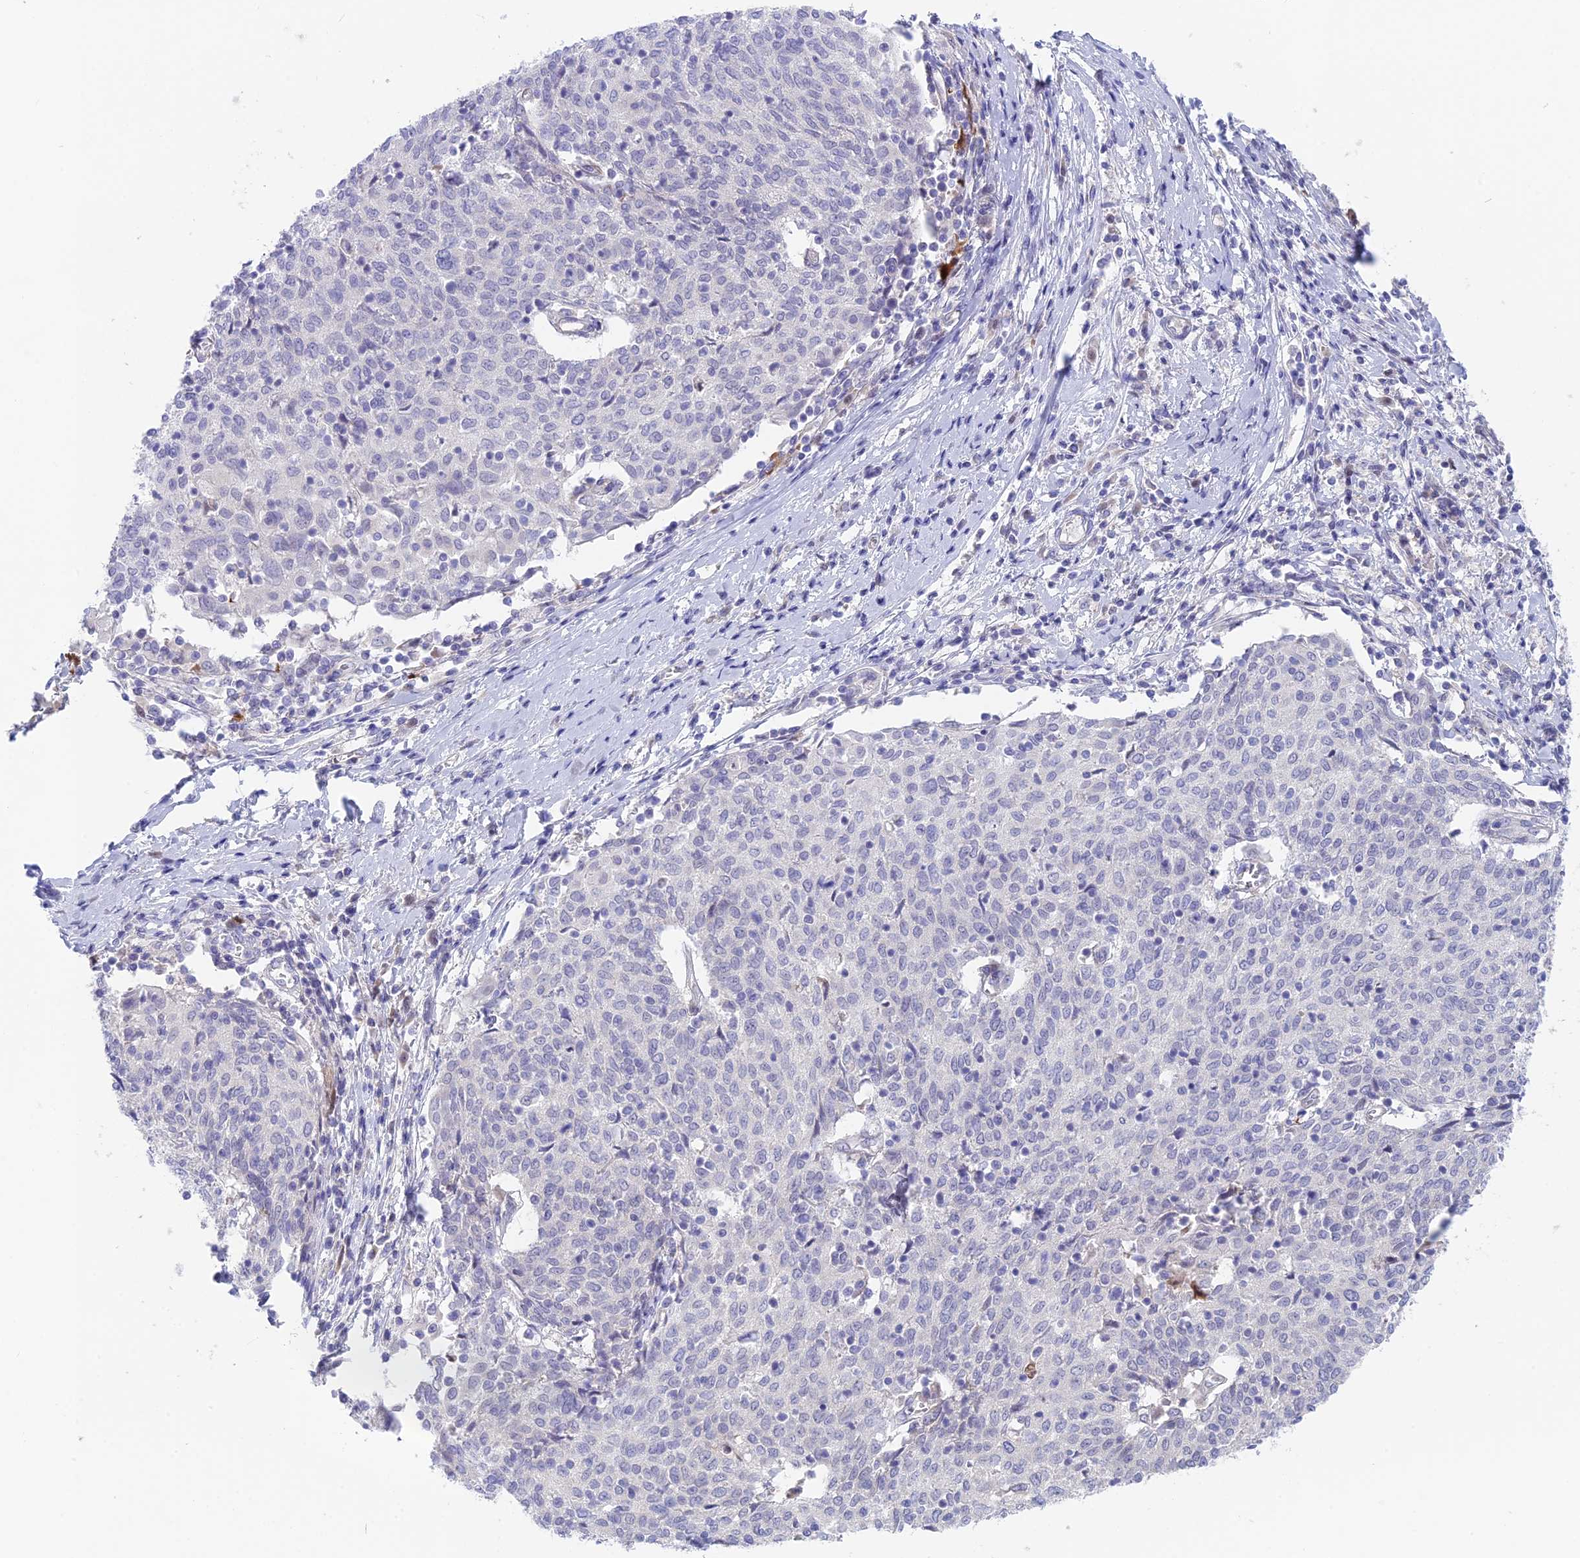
{"staining": {"intensity": "negative", "quantity": "none", "location": "none"}, "tissue": "cervical cancer", "cell_type": "Tumor cells", "image_type": "cancer", "snomed": [{"axis": "morphology", "description": "Squamous cell carcinoma, NOS"}, {"axis": "topography", "description": "Cervix"}], "caption": "Protein analysis of cervical cancer exhibits no significant positivity in tumor cells. The staining is performed using DAB (3,3'-diaminobenzidine) brown chromogen with nuclei counter-stained in using hematoxylin.", "gene": "SNTN", "patient": {"sex": "female", "age": 52}}